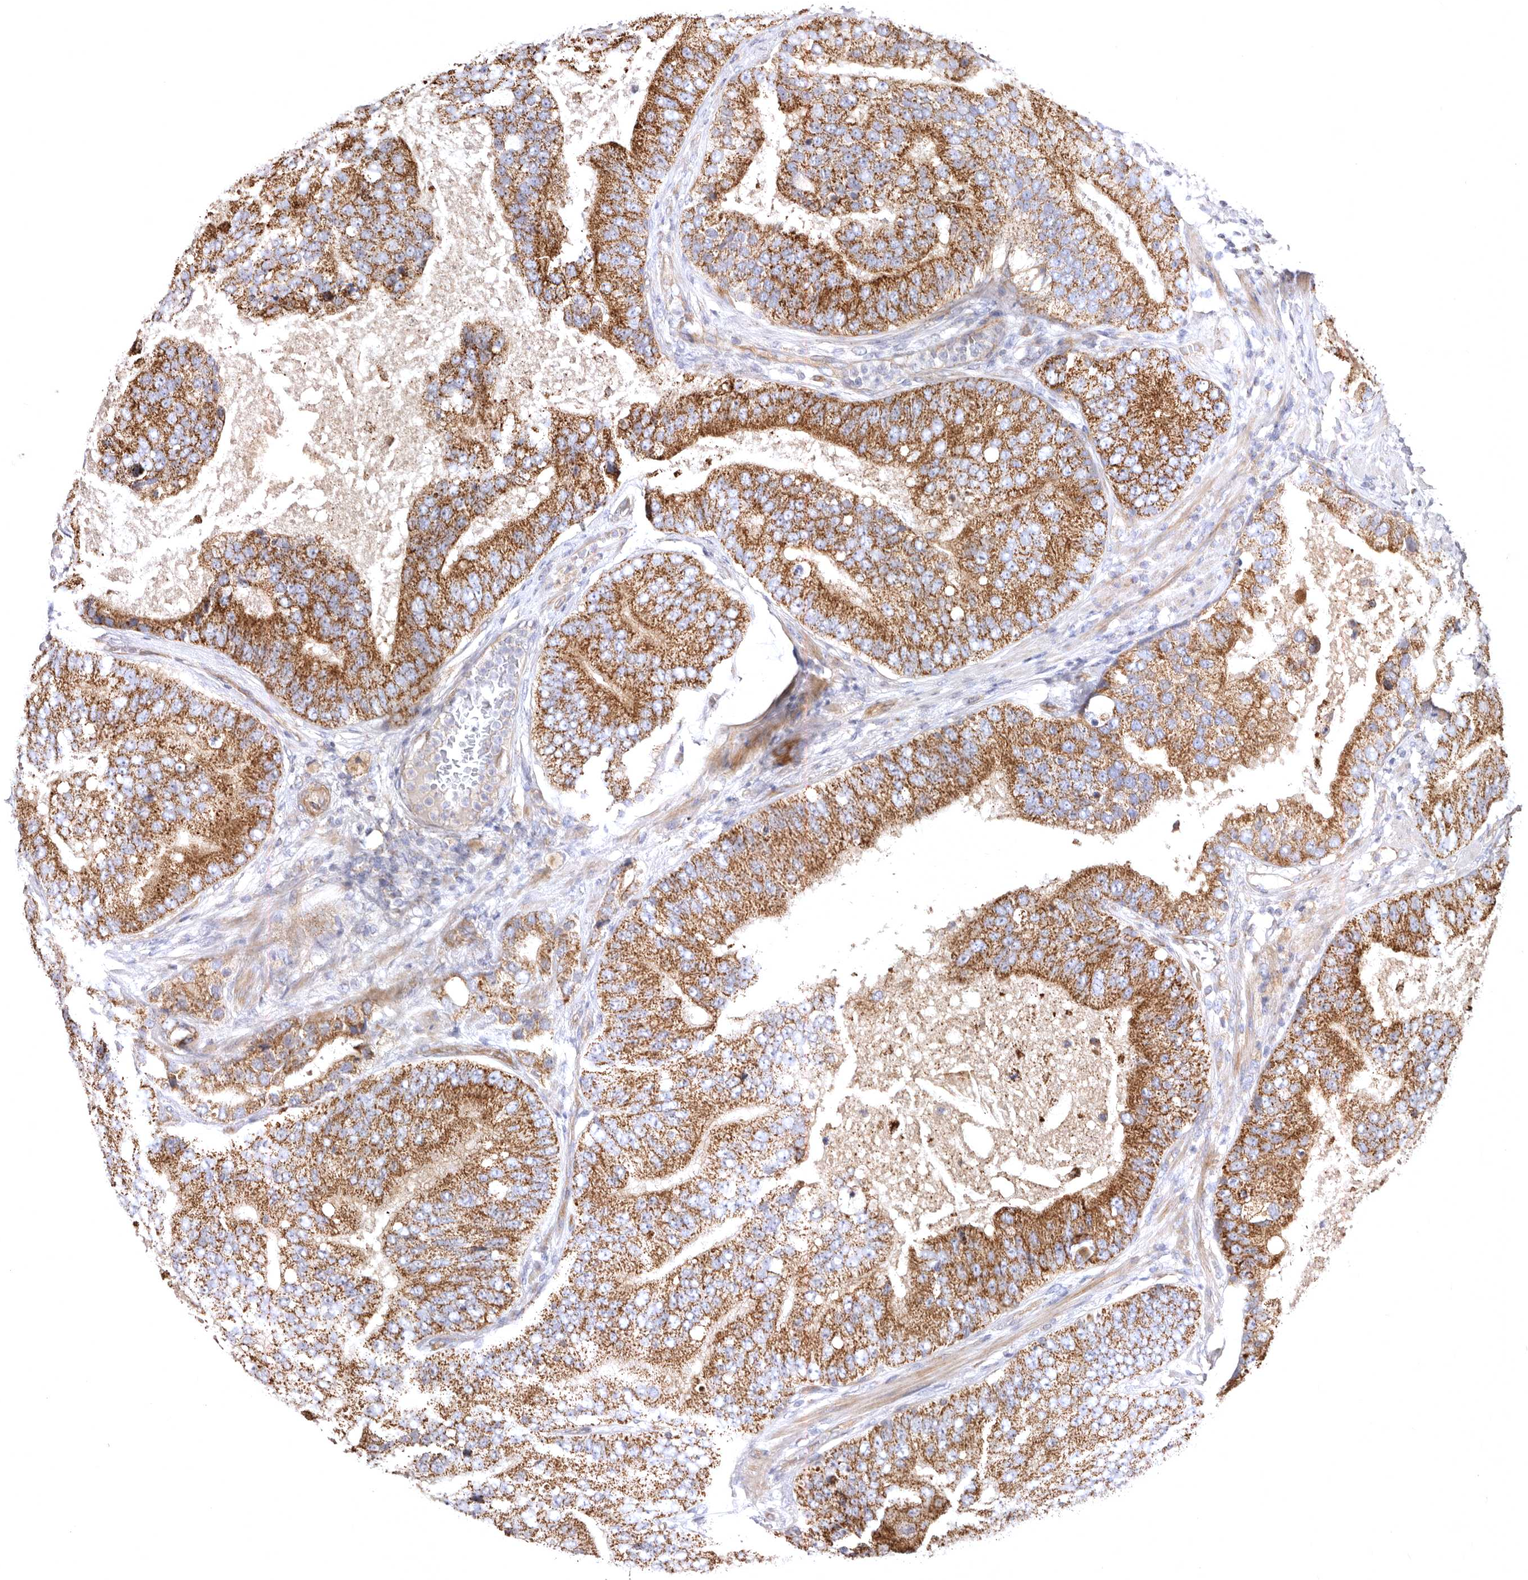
{"staining": {"intensity": "moderate", "quantity": ">75%", "location": "cytoplasmic/membranous"}, "tissue": "prostate cancer", "cell_type": "Tumor cells", "image_type": "cancer", "snomed": [{"axis": "morphology", "description": "Adenocarcinoma, High grade"}, {"axis": "topography", "description": "Prostate"}], "caption": "This micrograph shows immunohistochemistry staining of human prostate cancer, with medium moderate cytoplasmic/membranous positivity in approximately >75% of tumor cells.", "gene": "BAIAP2L1", "patient": {"sex": "male", "age": 70}}